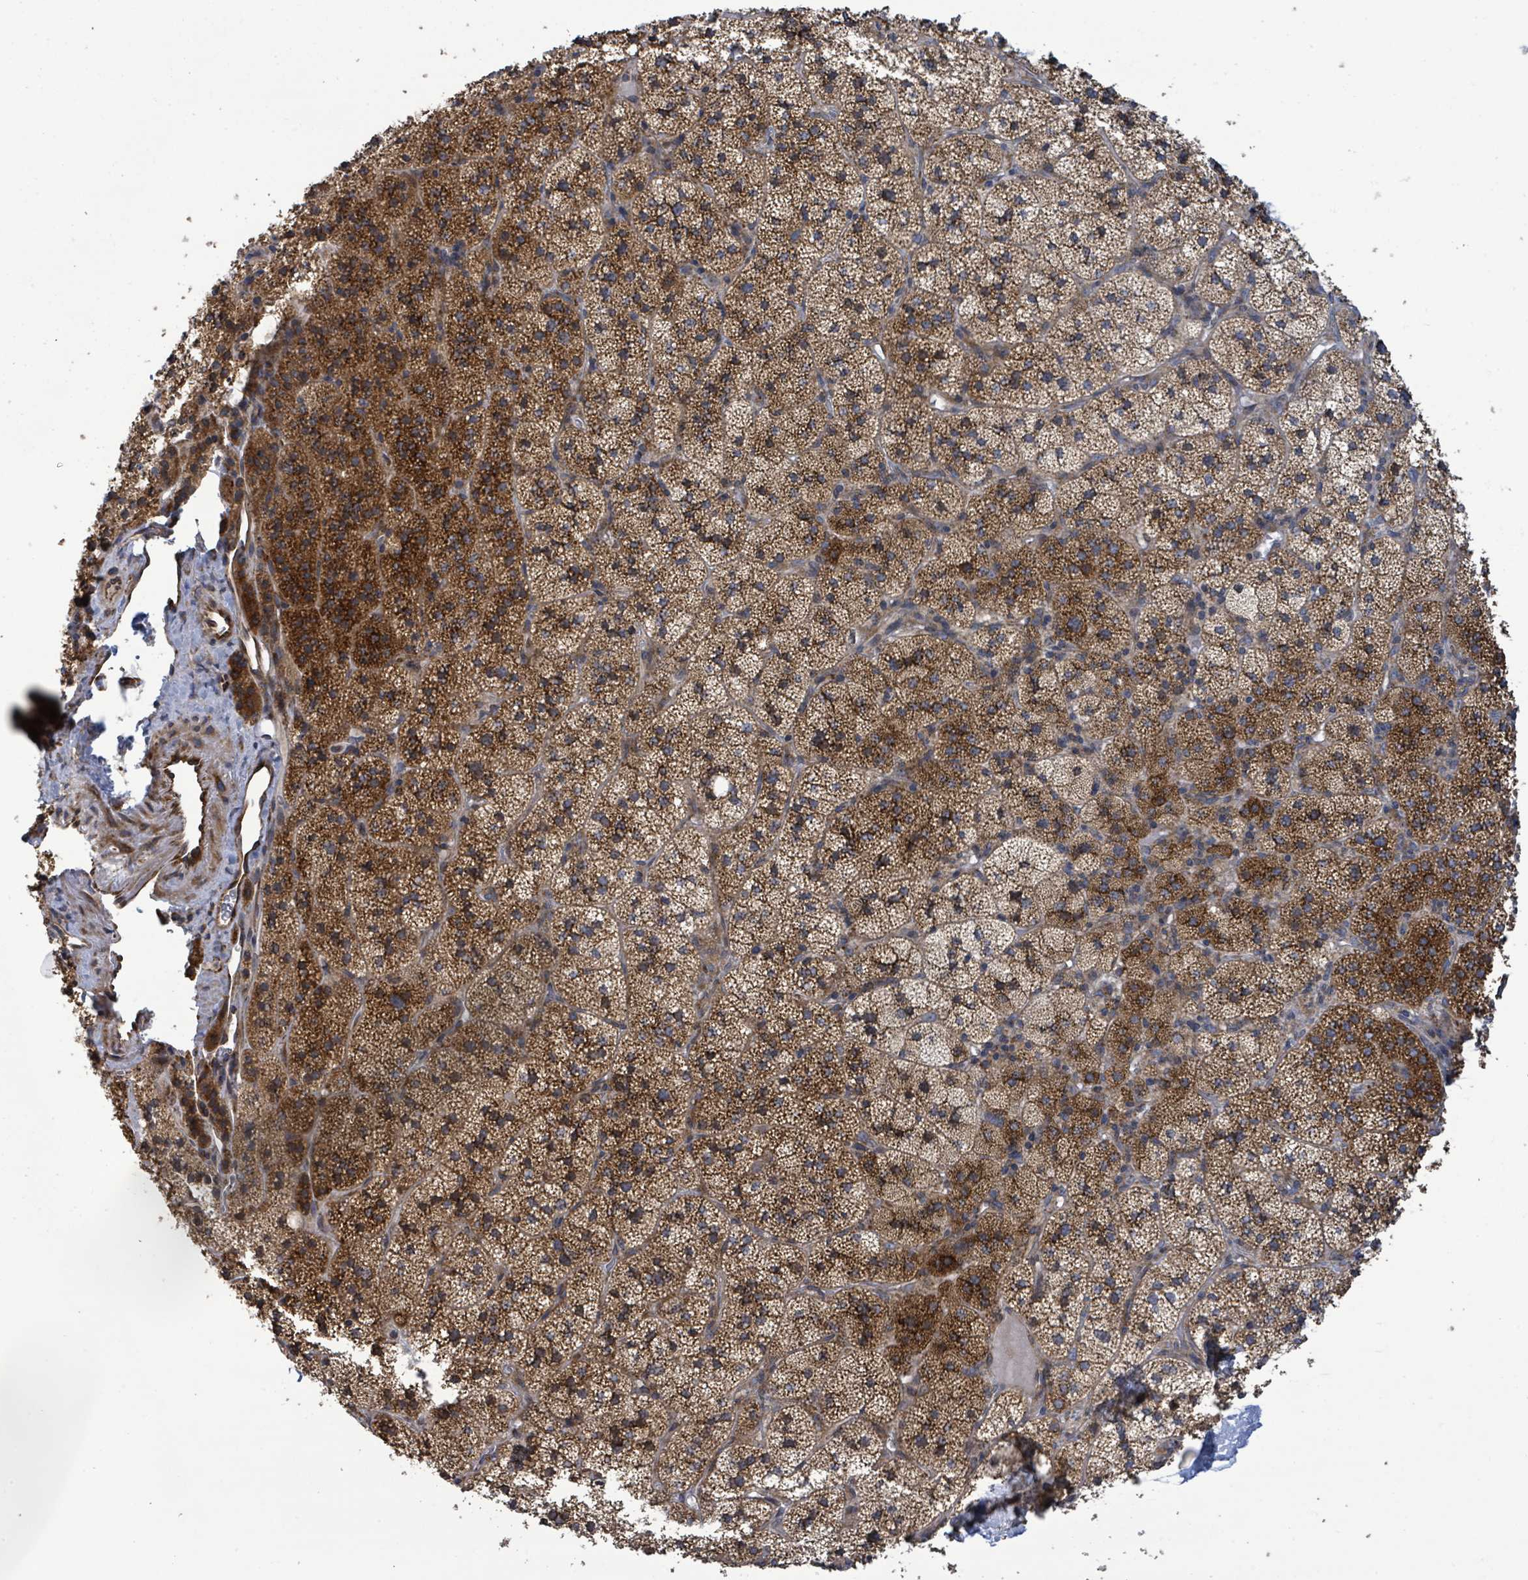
{"staining": {"intensity": "strong", "quantity": ">75%", "location": "cytoplasmic/membranous"}, "tissue": "adrenal gland", "cell_type": "Glandular cells", "image_type": "normal", "snomed": [{"axis": "morphology", "description": "Normal tissue, NOS"}, {"axis": "topography", "description": "Adrenal gland"}], "caption": "Glandular cells demonstrate high levels of strong cytoplasmic/membranous positivity in about >75% of cells in normal human adrenal gland. The protein is stained brown, and the nuclei are stained in blue (DAB (3,3'-diaminobenzidine) IHC with brightfield microscopy, high magnification).", "gene": "NOMO1", "patient": {"sex": "female", "age": 58}}